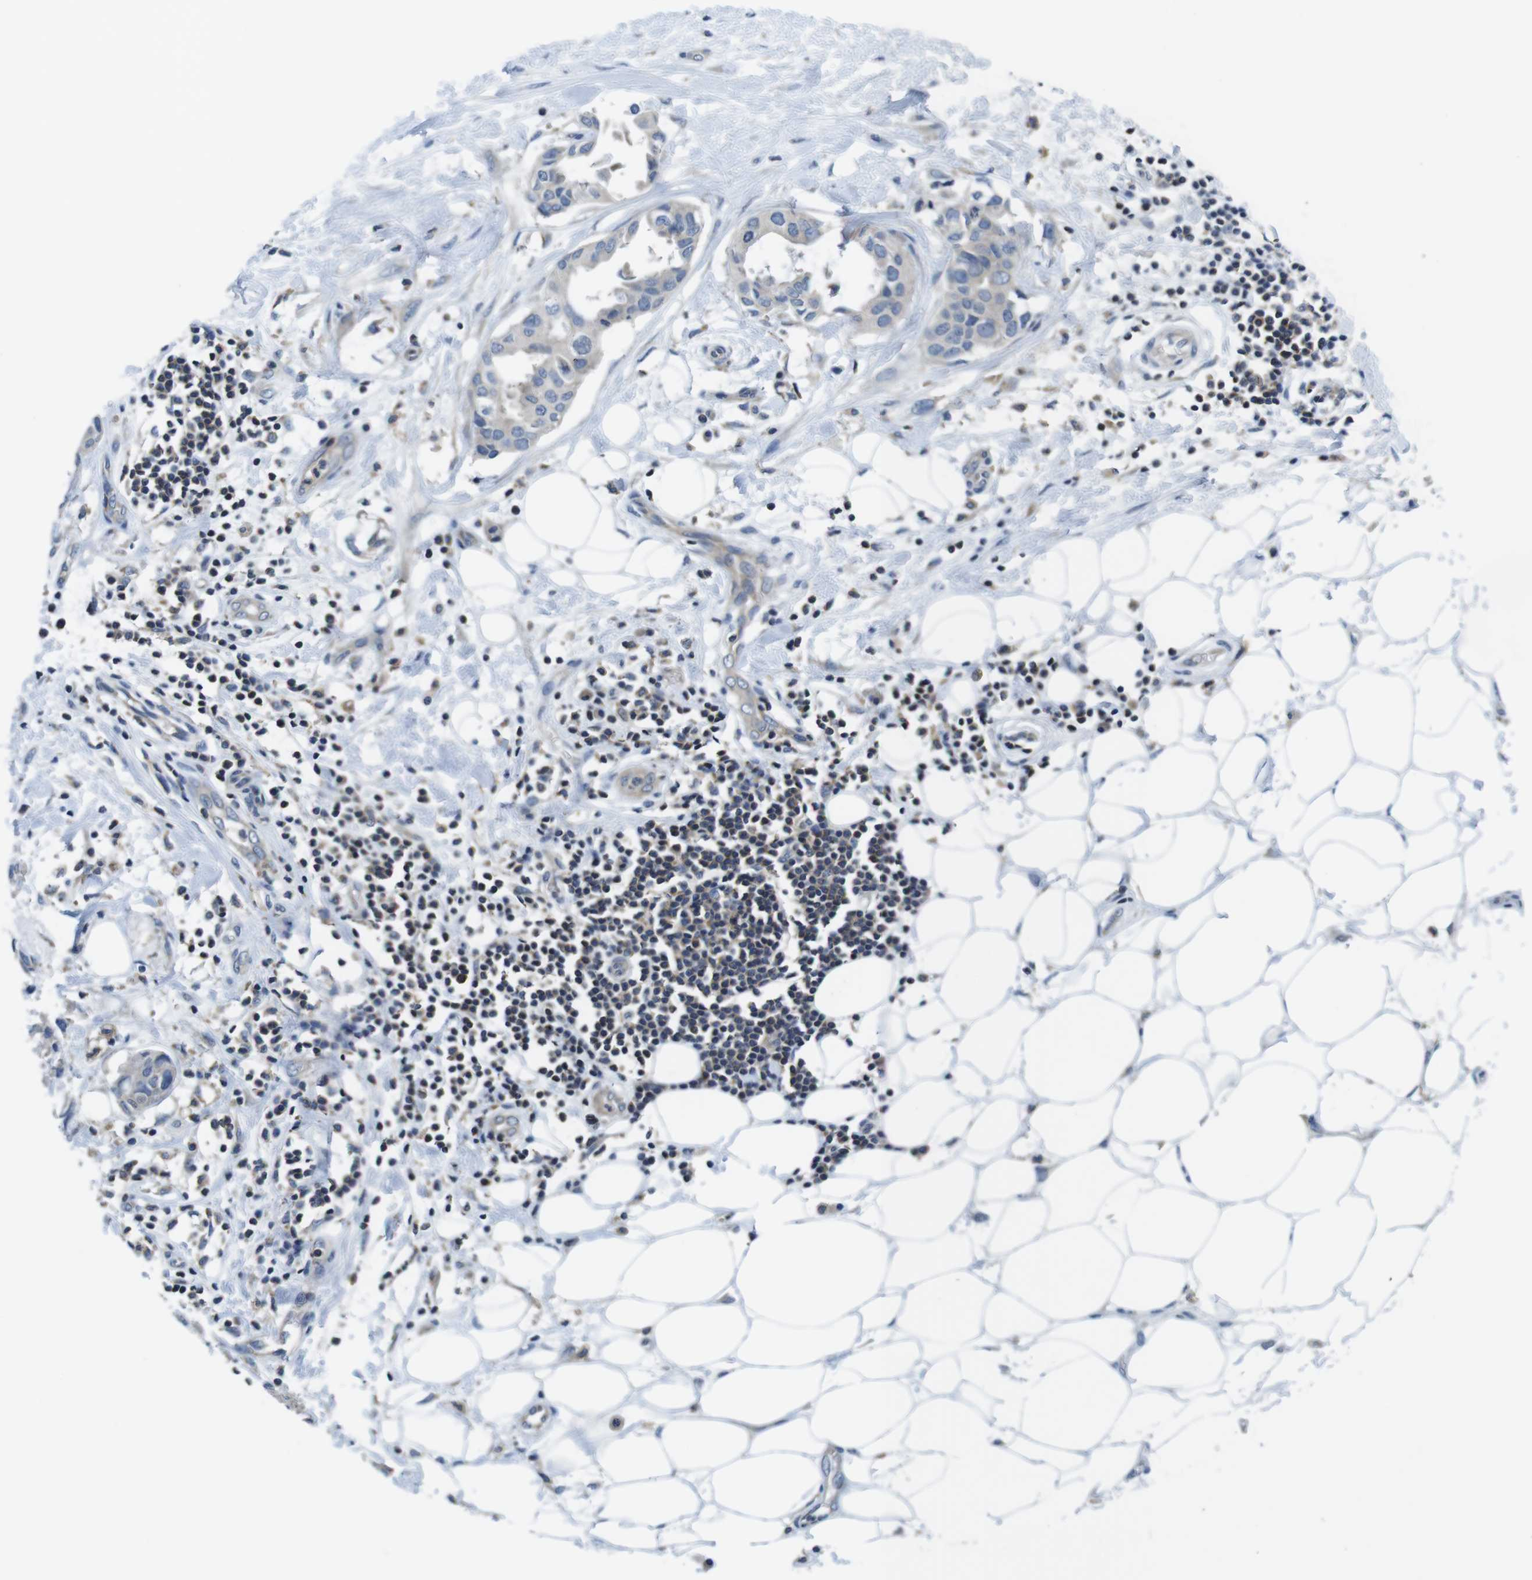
{"staining": {"intensity": "negative", "quantity": "none", "location": "none"}, "tissue": "breast cancer", "cell_type": "Tumor cells", "image_type": "cancer", "snomed": [{"axis": "morphology", "description": "Duct carcinoma"}, {"axis": "topography", "description": "Breast"}], "caption": "The micrograph demonstrates no staining of tumor cells in breast cancer. Nuclei are stained in blue.", "gene": "PIK3CD", "patient": {"sex": "female", "age": 40}}